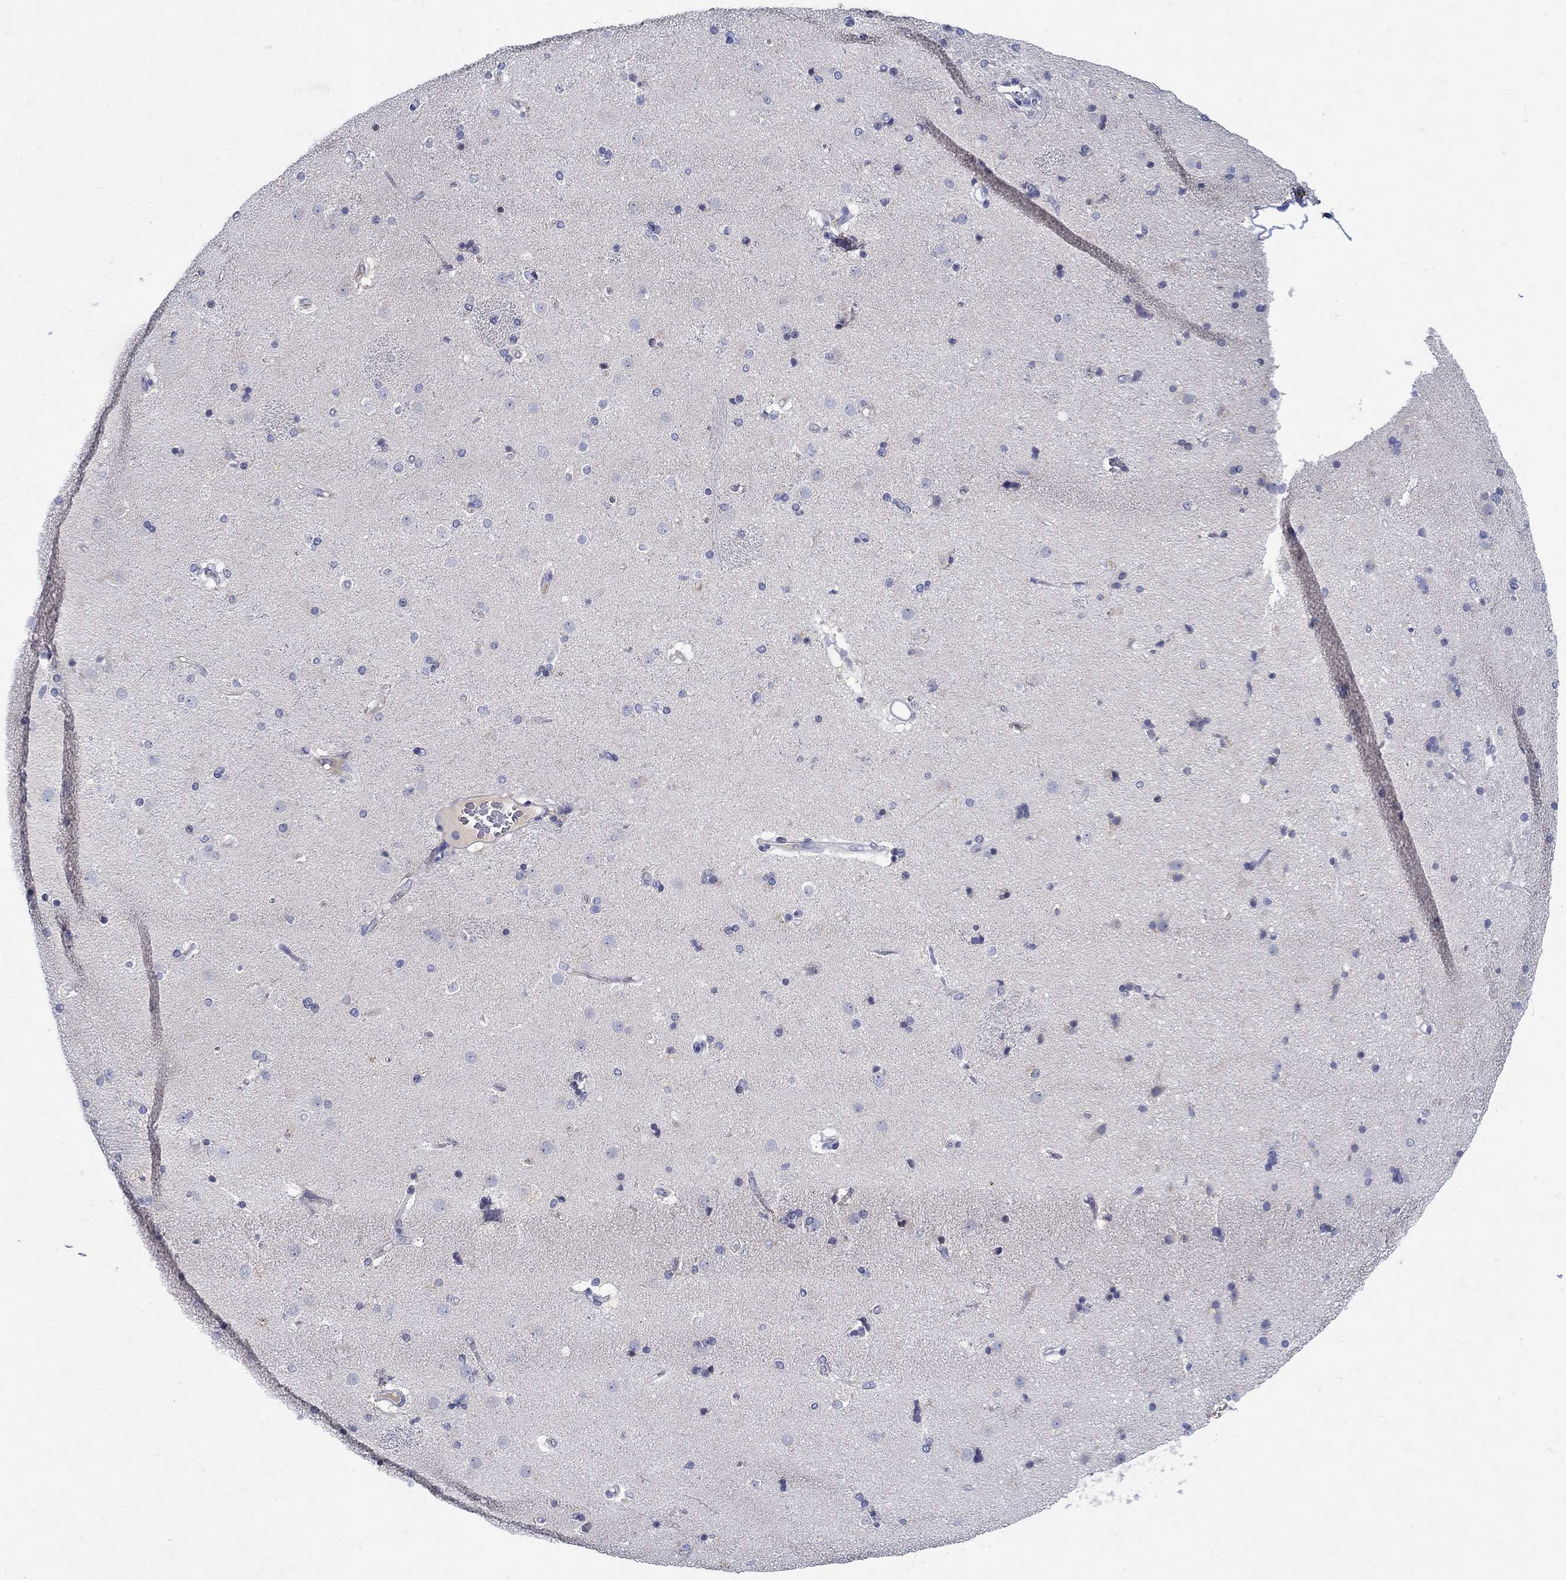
{"staining": {"intensity": "negative", "quantity": "none", "location": "none"}, "tissue": "caudate", "cell_type": "Glial cells", "image_type": "normal", "snomed": [{"axis": "morphology", "description": "Normal tissue, NOS"}, {"axis": "topography", "description": "Lateral ventricle wall"}], "caption": "Glial cells are negative for brown protein staining in normal caudate. (Immunohistochemistry, brightfield microscopy, high magnification).", "gene": "CRYGA", "patient": {"sex": "female", "age": 71}}